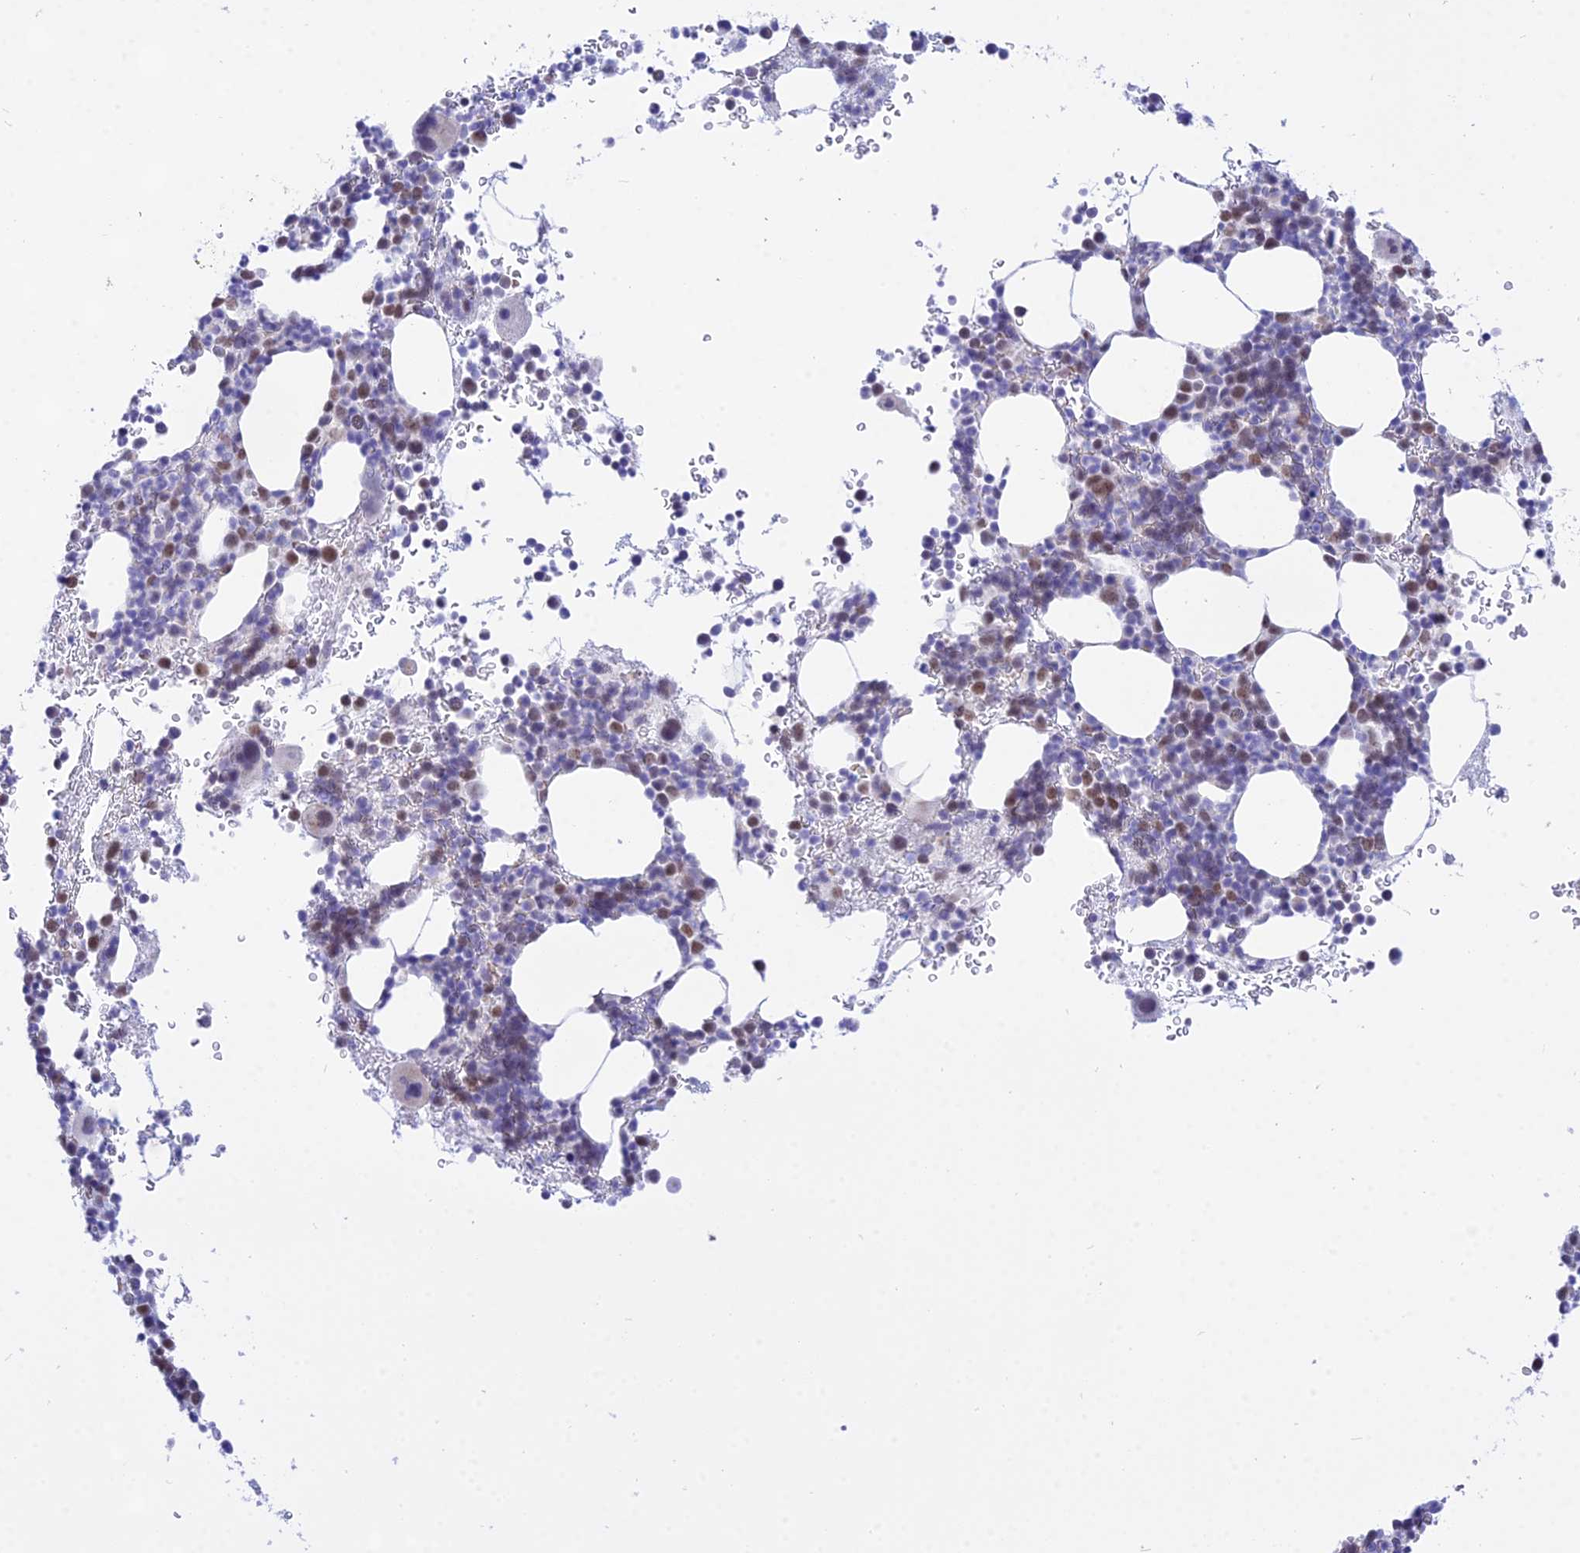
{"staining": {"intensity": "moderate", "quantity": "<25%", "location": "nuclear"}, "tissue": "bone marrow", "cell_type": "Hematopoietic cells", "image_type": "normal", "snomed": [{"axis": "morphology", "description": "Normal tissue, NOS"}, {"axis": "topography", "description": "Bone marrow"}], "caption": "Protein staining demonstrates moderate nuclear positivity in about <25% of hematopoietic cells in benign bone marrow. Nuclei are stained in blue.", "gene": "DEFB107A", "patient": {"sex": "female", "age": 82}}